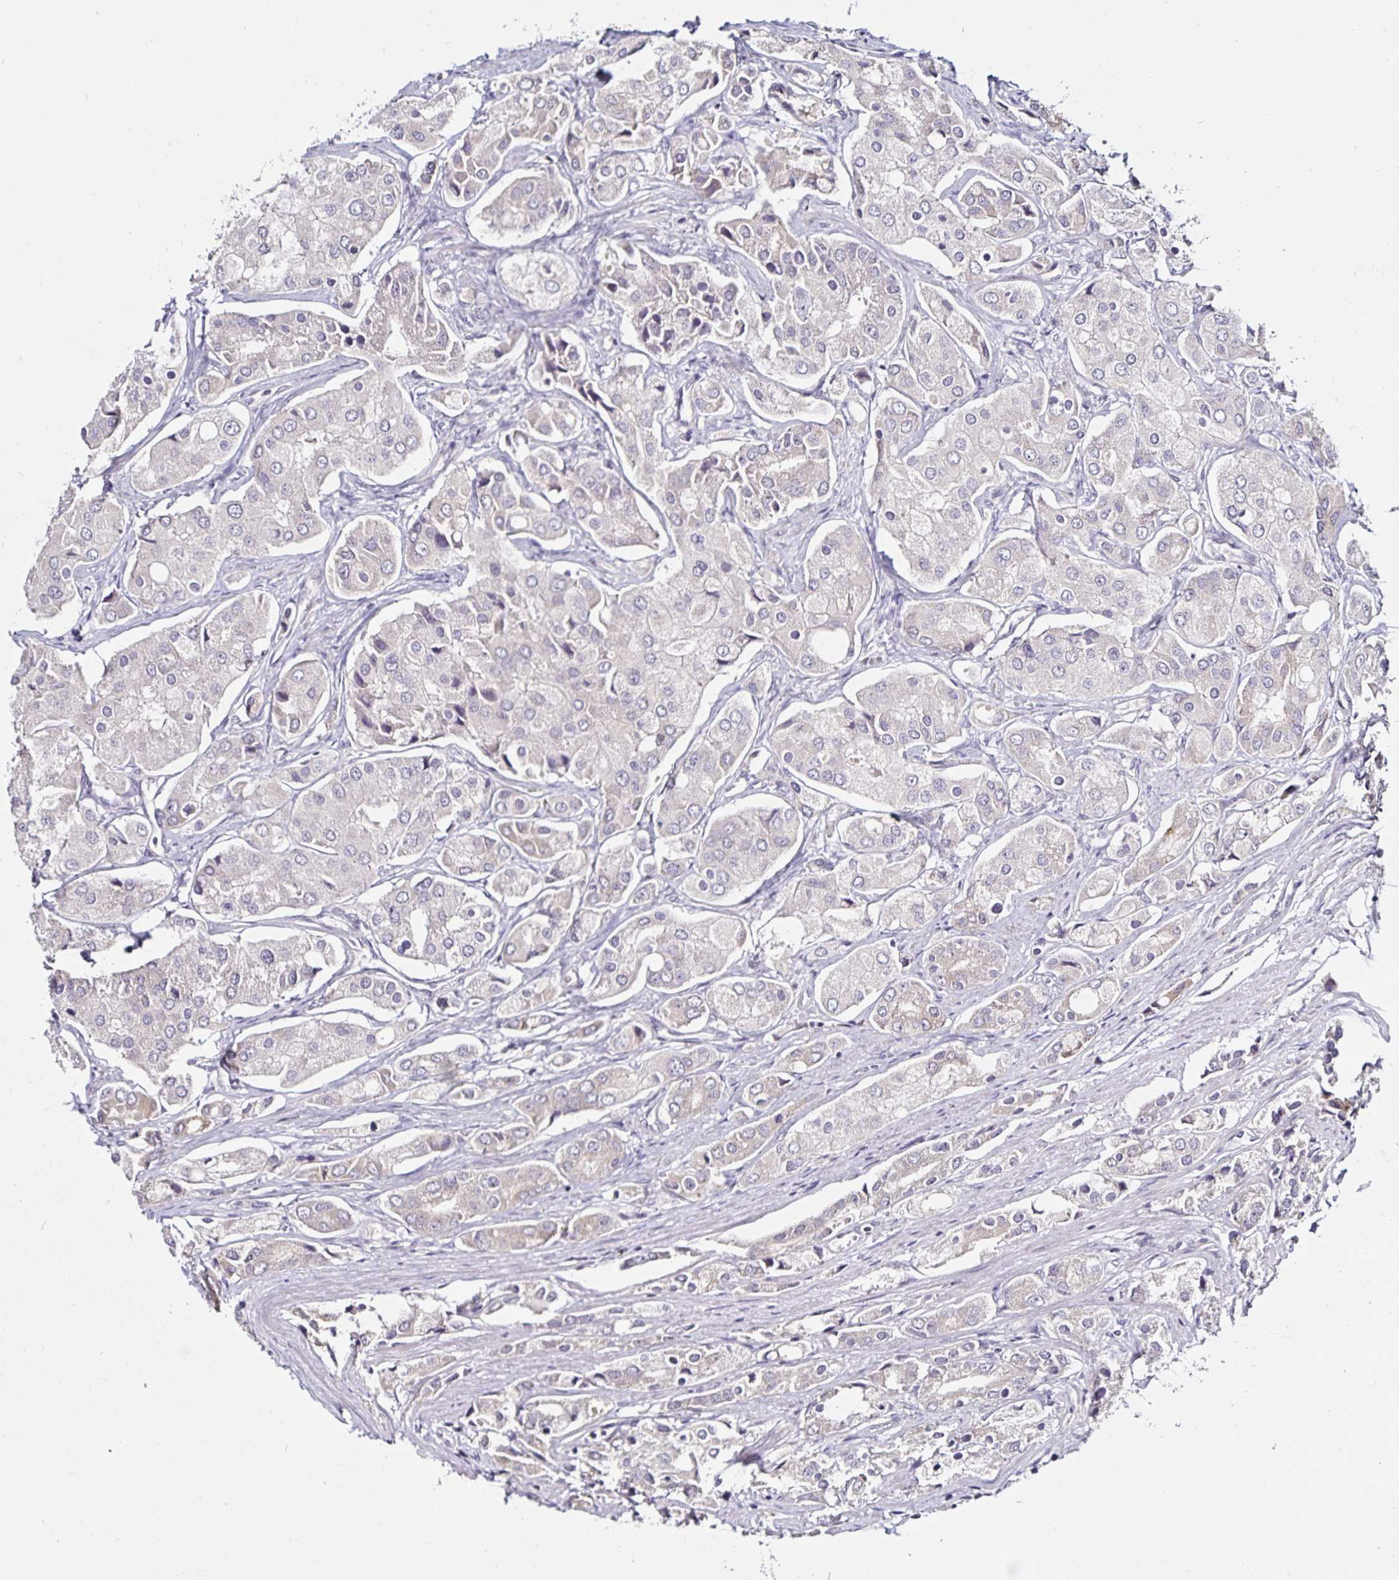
{"staining": {"intensity": "negative", "quantity": "none", "location": "none"}, "tissue": "prostate cancer", "cell_type": "Tumor cells", "image_type": "cancer", "snomed": [{"axis": "morphology", "description": "Adenocarcinoma, Low grade"}, {"axis": "topography", "description": "Prostate"}], "caption": "Photomicrograph shows no protein expression in tumor cells of prostate cancer tissue. (Brightfield microscopy of DAB immunohistochemistry (IHC) at high magnification).", "gene": "ACSL5", "patient": {"sex": "male", "age": 69}}